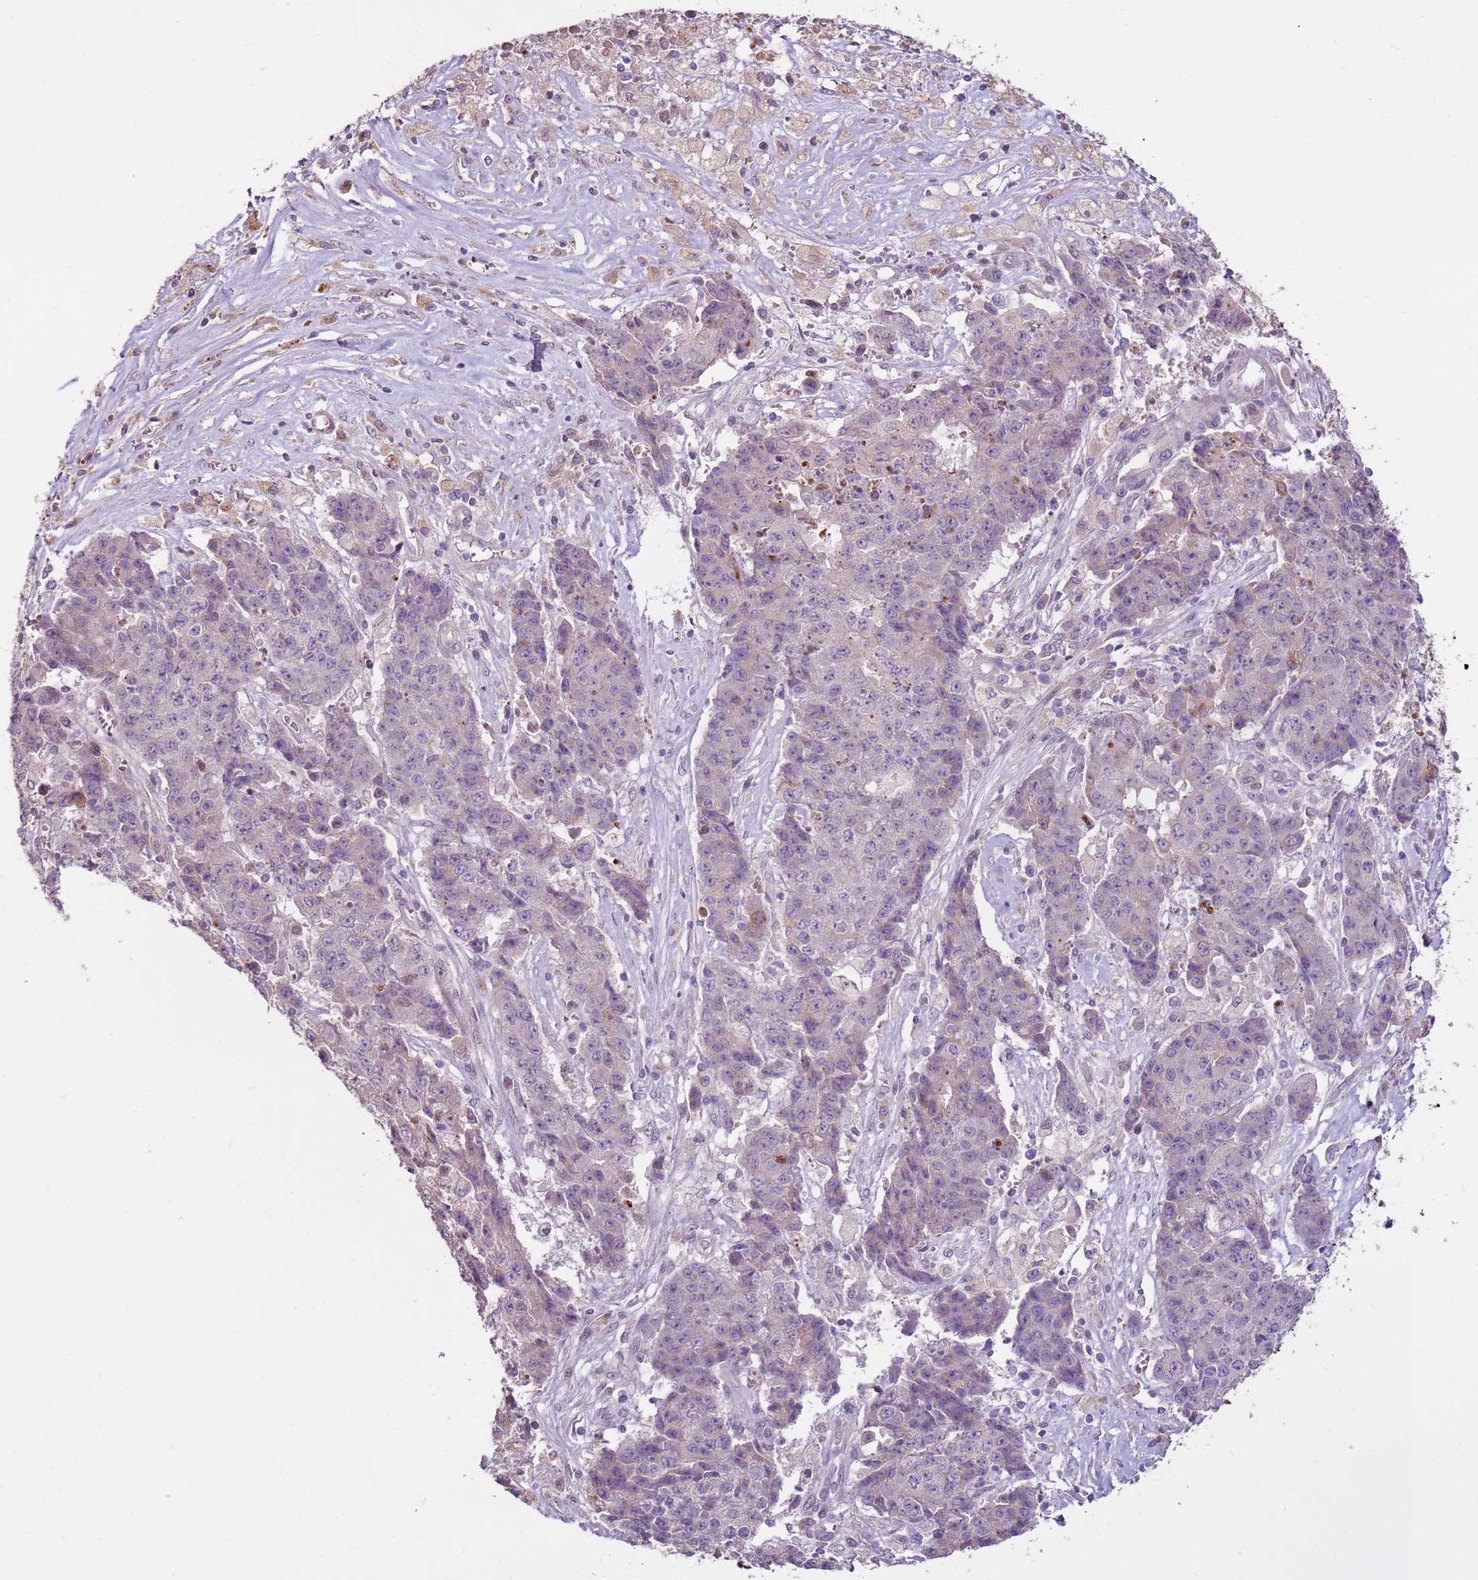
{"staining": {"intensity": "weak", "quantity": "<25%", "location": "cytoplasmic/membranous"}, "tissue": "ovarian cancer", "cell_type": "Tumor cells", "image_type": "cancer", "snomed": [{"axis": "morphology", "description": "Carcinoma, endometroid"}, {"axis": "topography", "description": "Ovary"}], "caption": "The image reveals no staining of tumor cells in ovarian cancer (endometroid carcinoma). (DAB (3,3'-diaminobenzidine) immunohistochemistry with hematoxylin counter stain).", "gene": "LGI4", "patient": {"sex": "female", "age": 42}}